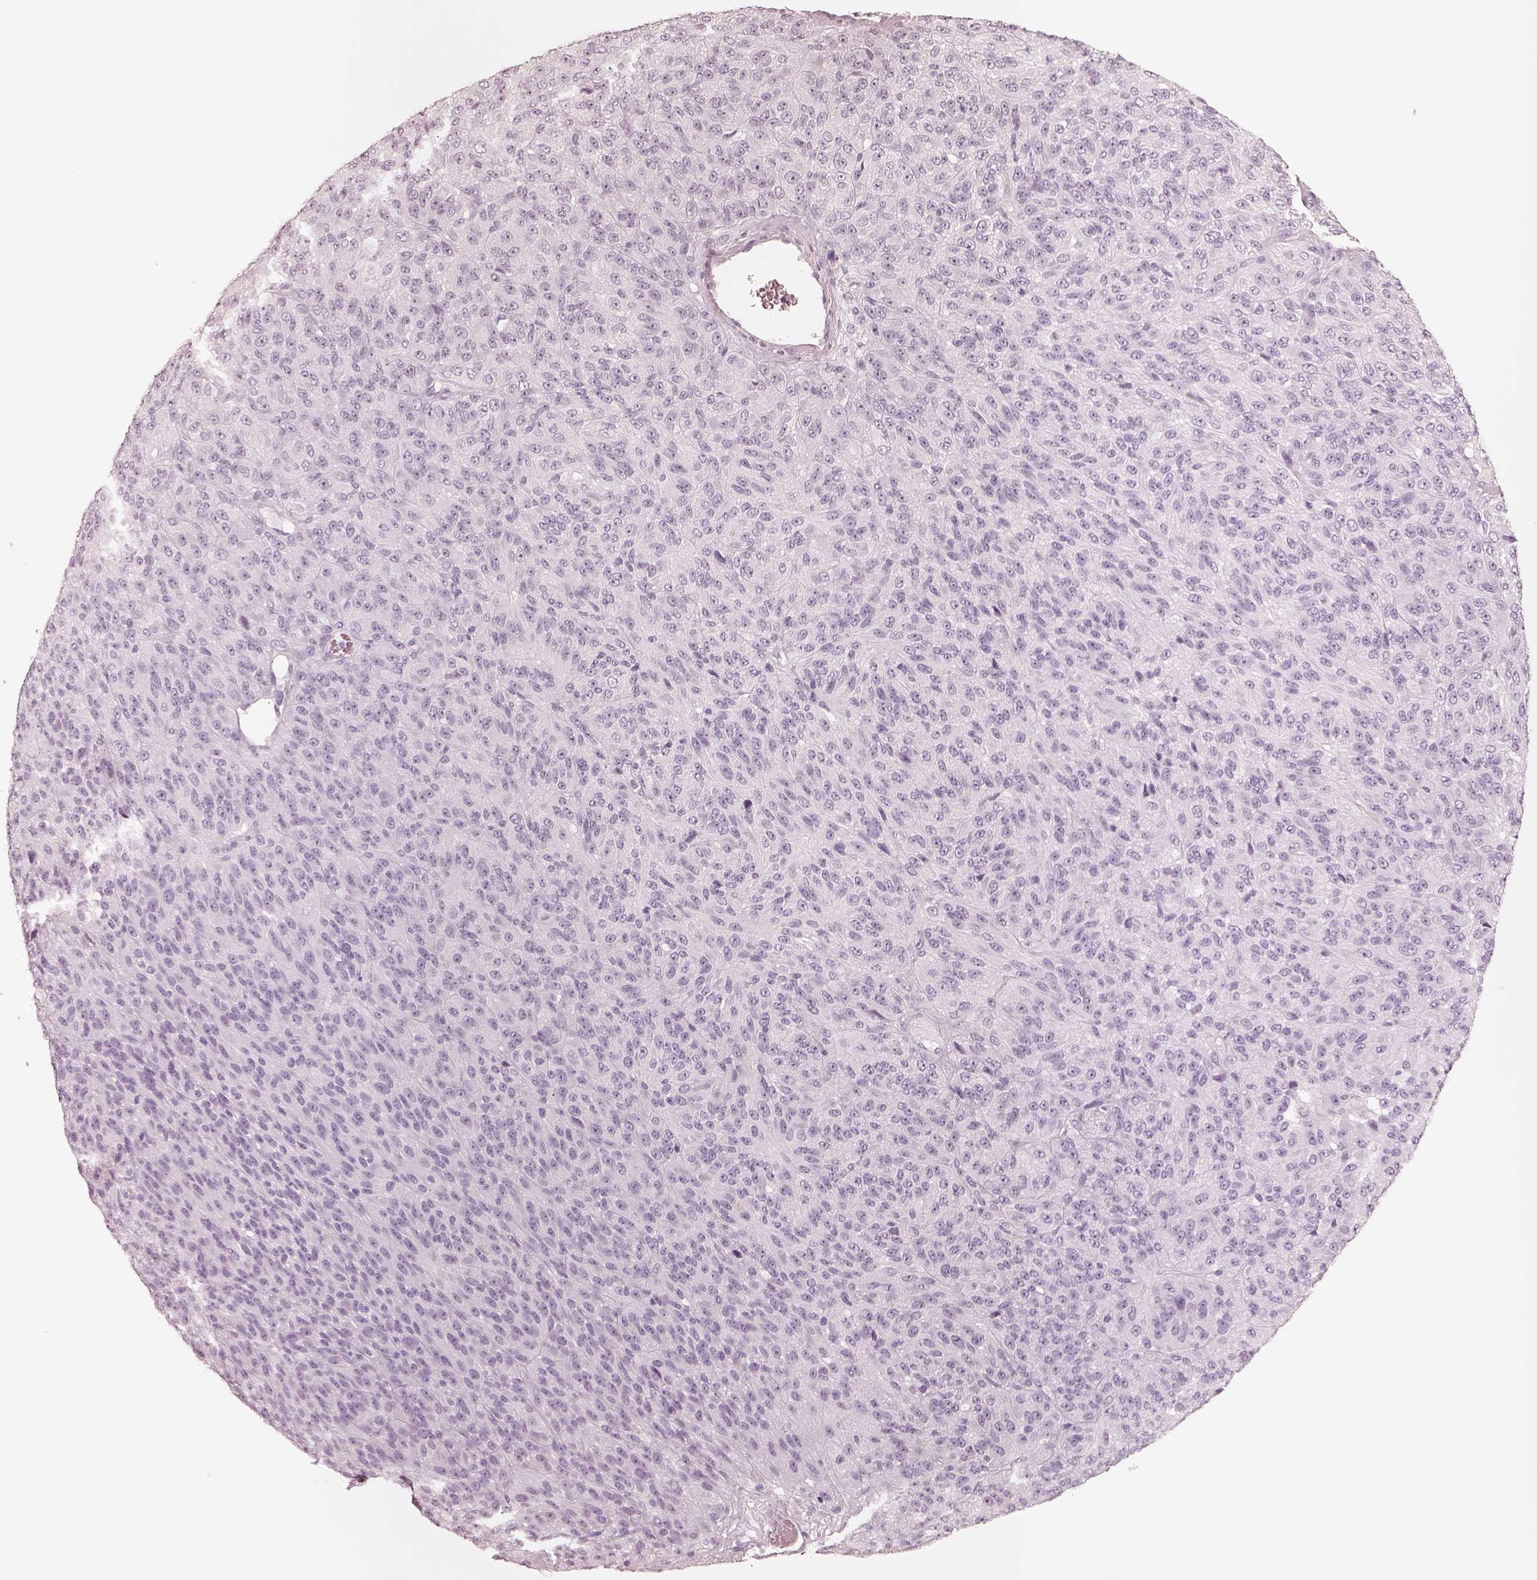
{"staining": {"intensity": "negative", "quantity": "none", "location": "none"}, "tissue": "melanoma", "cell_type": "Tumor cells", "image_type": "cancer", "snomed": [{"axis": "morphology", "description": "Malignant melanoma, Metastatic site"}, {"axis": "topography", "description": "Brain"}], "caption": "Immunohistochemical staining of human malignant melanoma (metastatic site) reveals no significant staining in tumor cells.", "gene": "KRT72", "patient": {"sex": "female", "age": 56}}